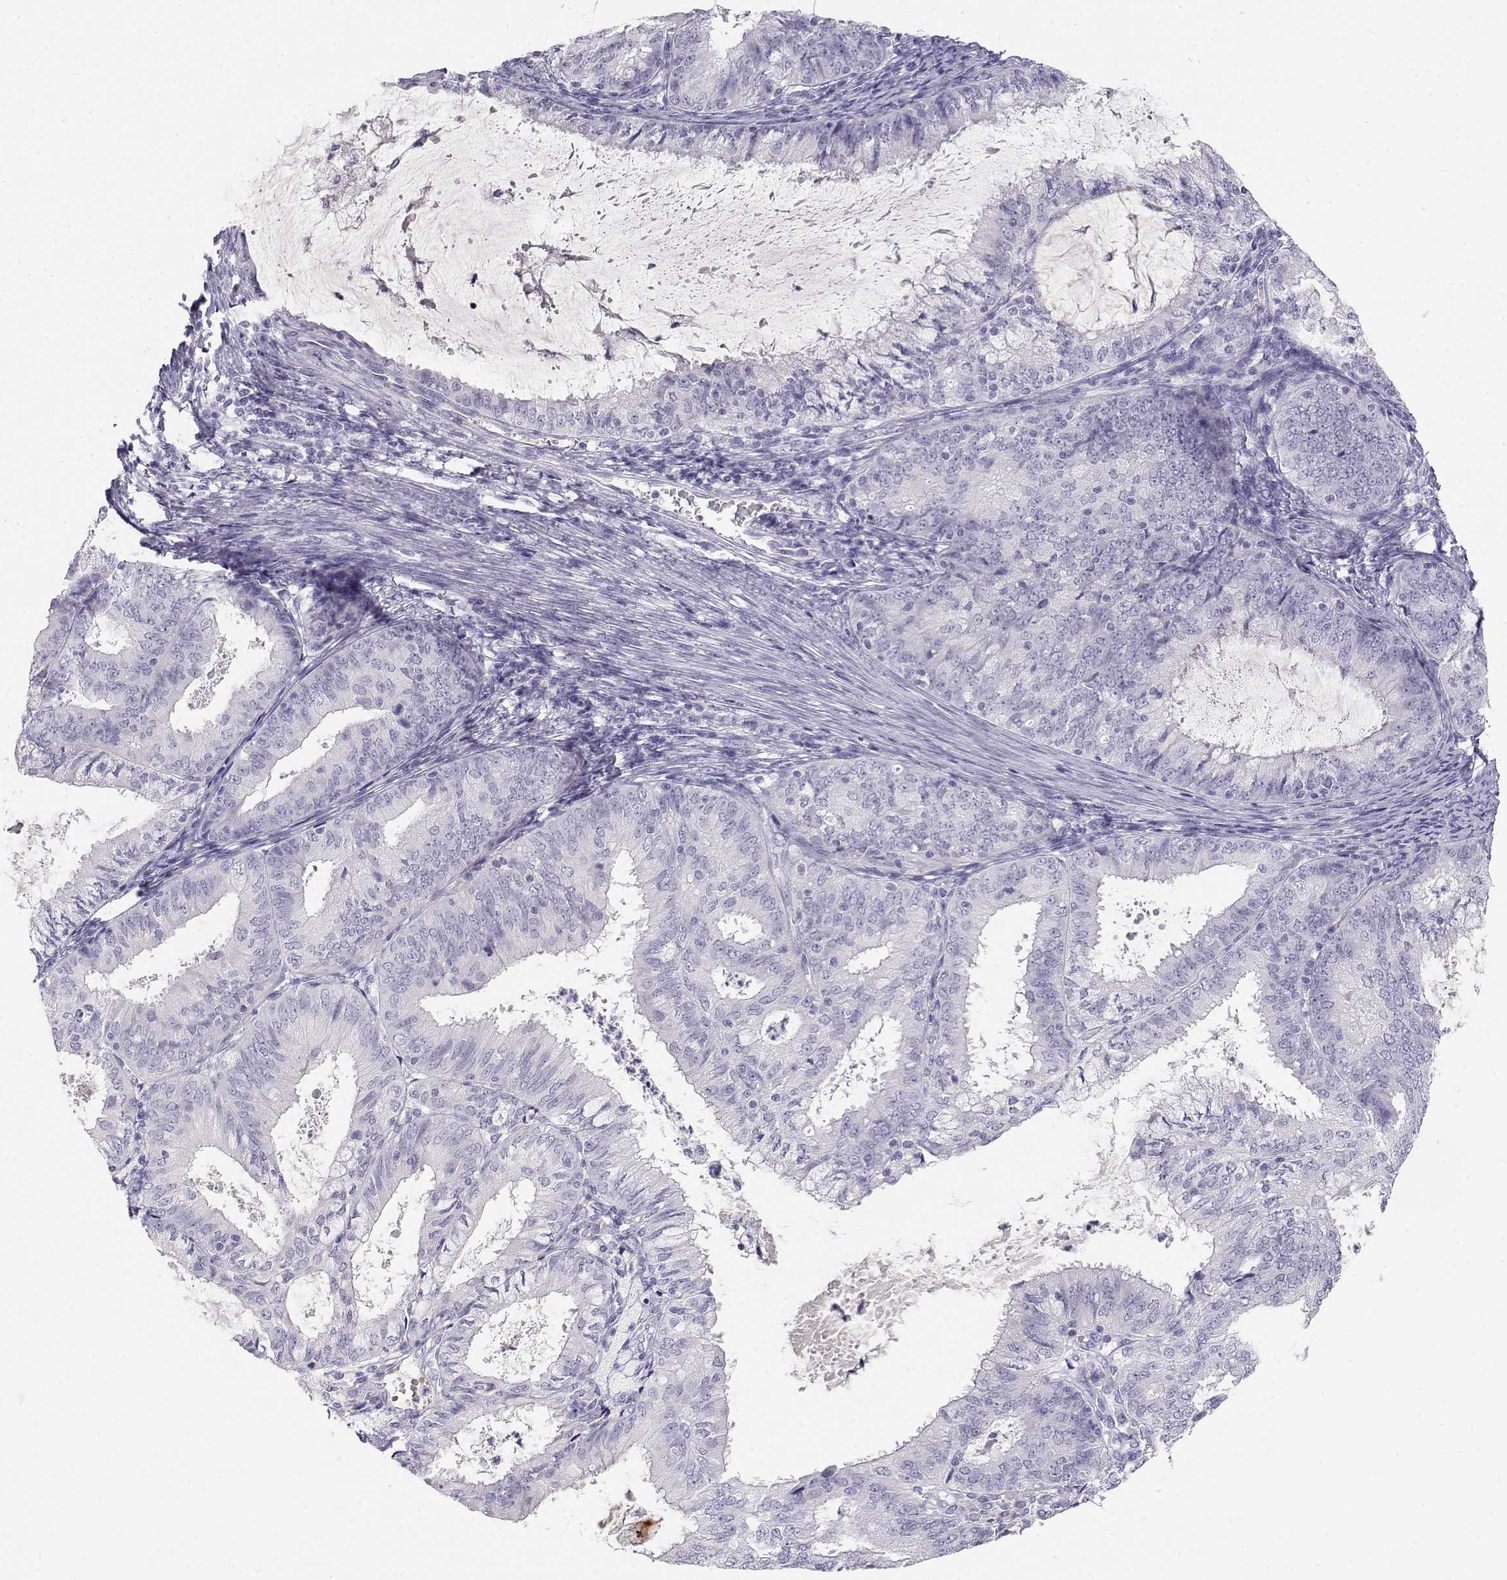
{"staining": {"intensity": "negative", "quantity": "none", "location": "none"}, "tissue": "endometrial cancer", "cell_type": "Tumor cells", "image_type": "cancer", "snomed": [{"axis": "morphology", "description": "Adenocarcinoma, NOS"}, {"axis": "topography", "description": "Endometrium"}], "caption": "DAB (3,3'-diaminobenzidine) immunohistochemical staining of endometrial cancer exhibits no significant positivity in tumor cells.", "gene": "GPR174", "patient": {"sex": "female", "age": 57}}